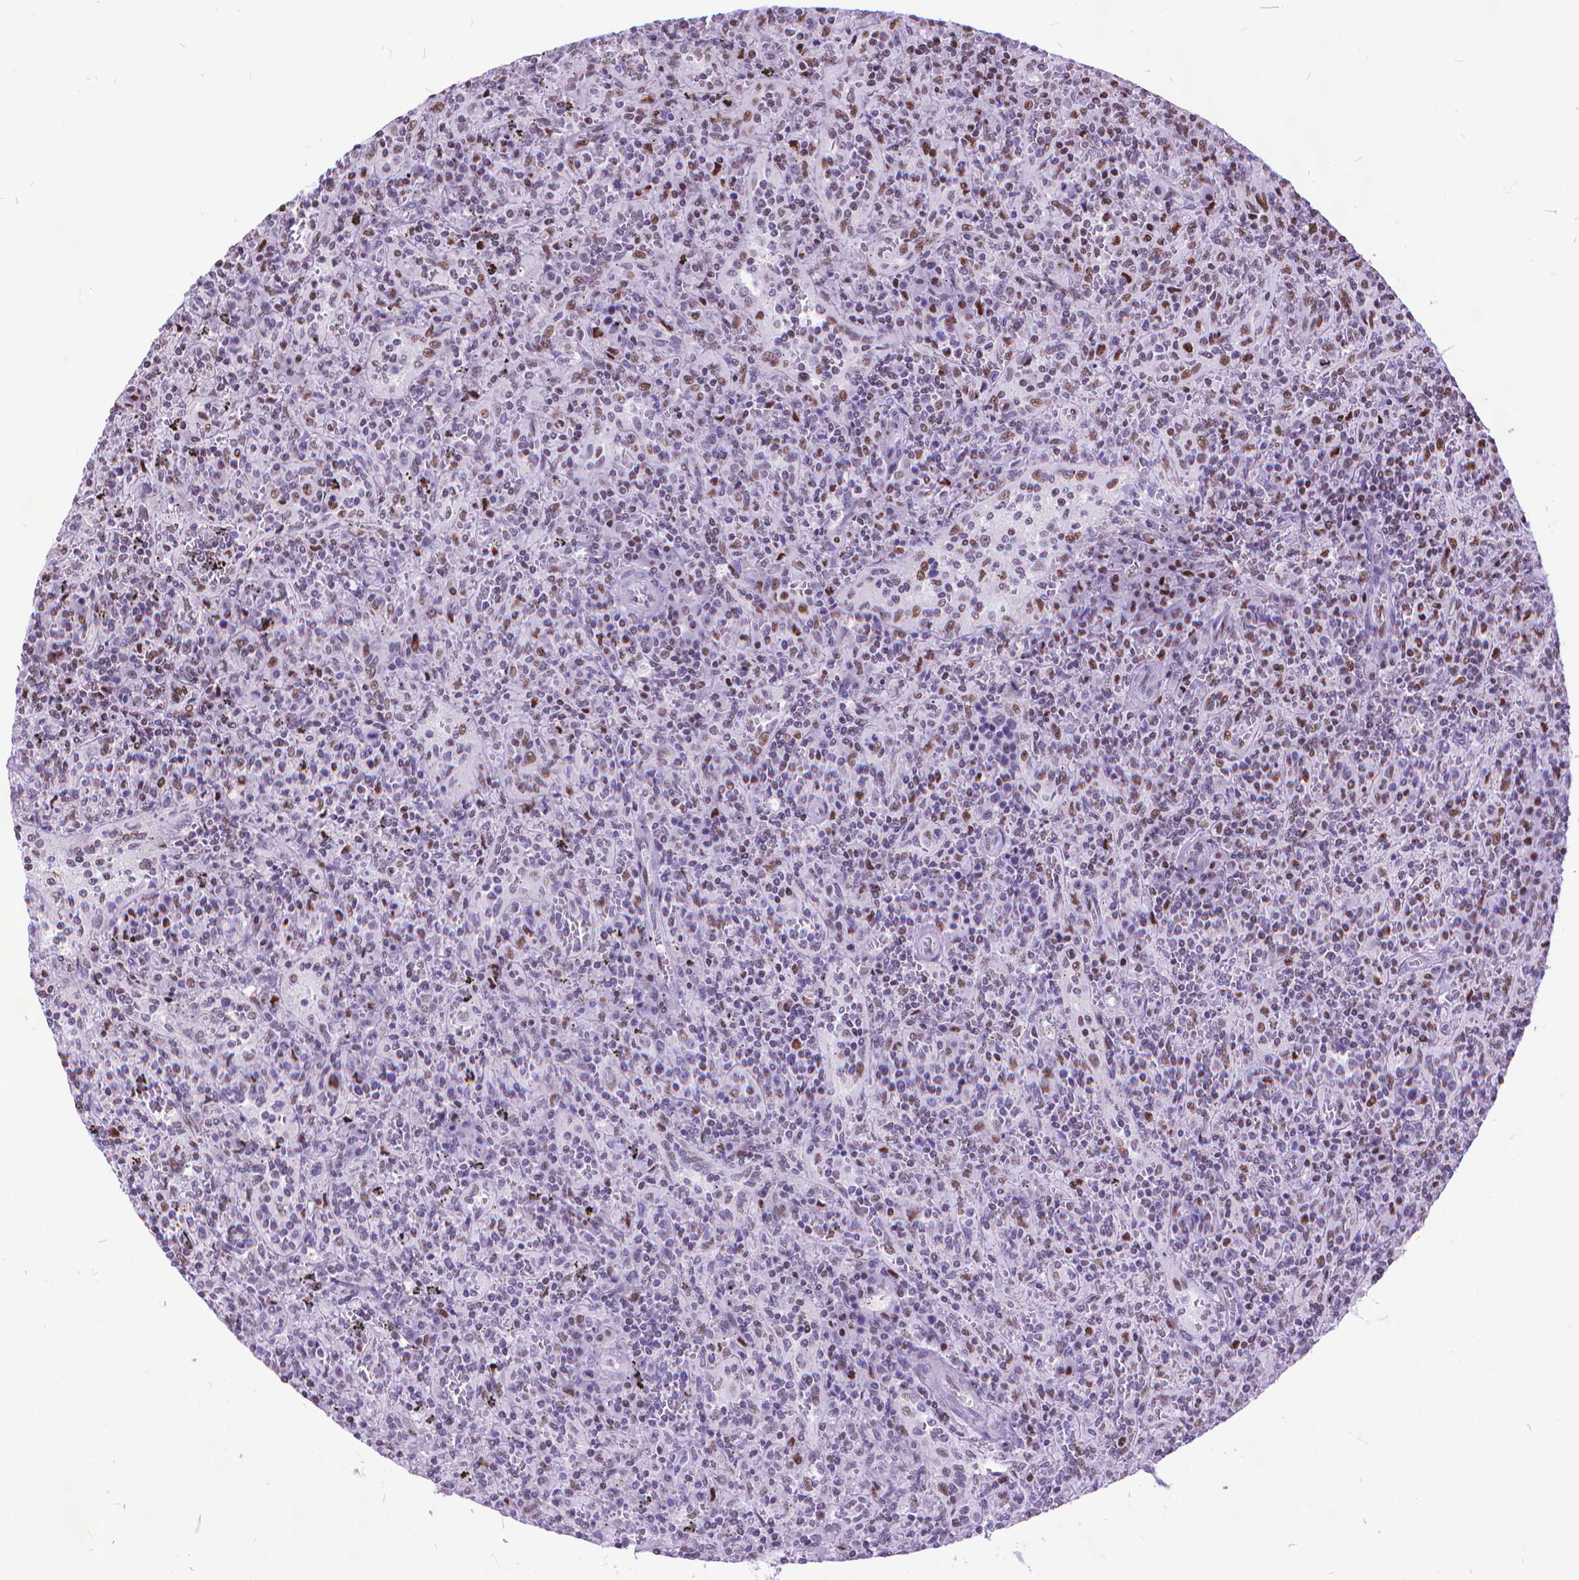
{"staining": {"intensity": "moderate", "quantity": "<25%", "location": "nuclear"}, "tissue": "lymphoma", "cell_type": "Tumor cells", "image_type": "cancer", "snomed": [{"axis": "morphology", "description": "Malignant lymphoma, non-Hodgkin's type, Low grade"}, {"axis": "topography", "description": "Spleen"}], "caption": "The histopathology image reveals staining of low-grade malignant lymphoma, non-Hodgkin's type, revealing moderate nuclear protein staining (brown color) within tumor cells.", "gene": "POLE4", "patient": {"sex": "male", "age": 62}}